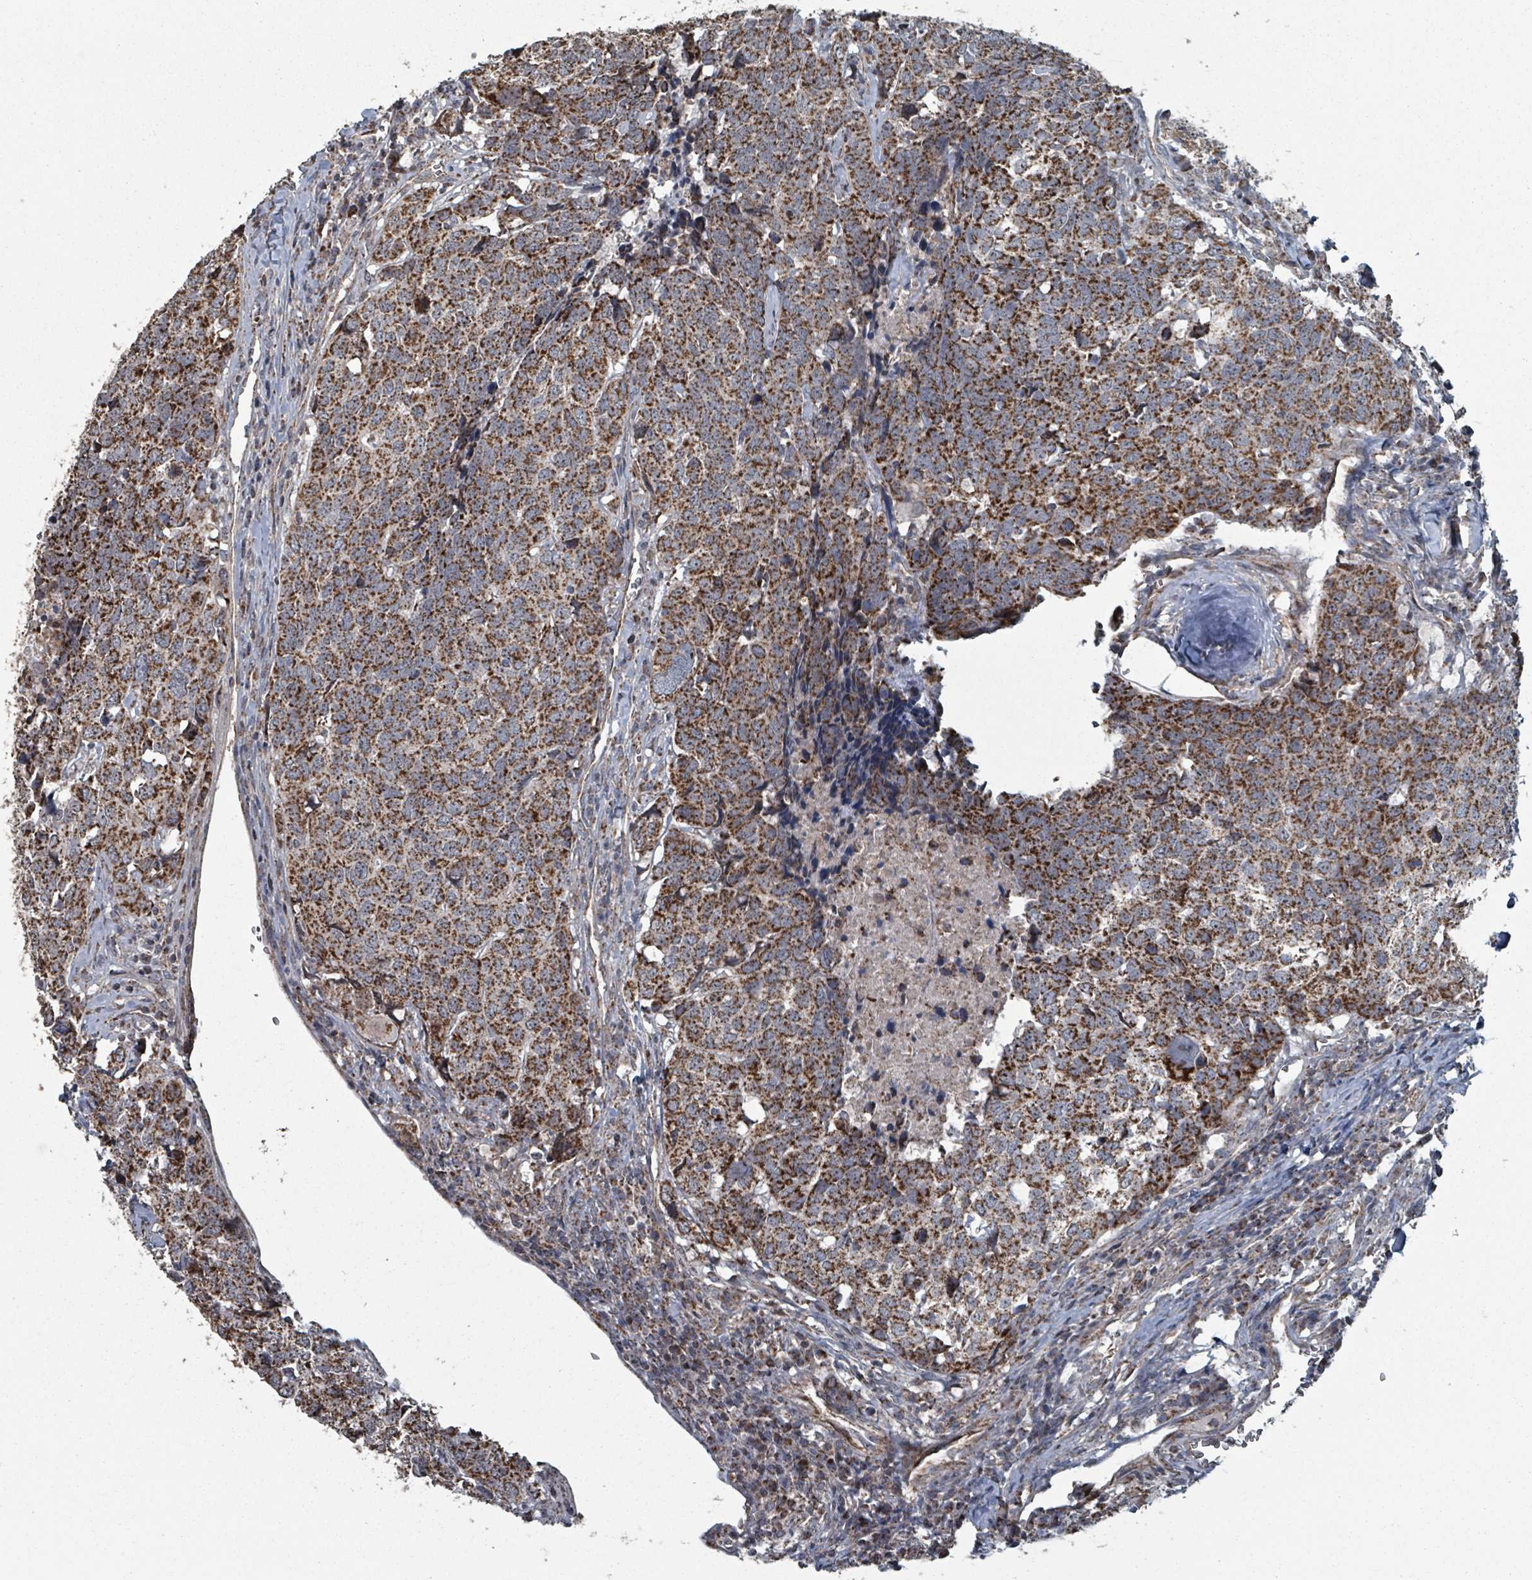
{"staining": {"intensity": "strong", "quantity": ">75%", "location": "cytoplasmic/membranous"}, "tissue": "head and neck cancer", "cell_type": "Tumor cells", "image_type": "cancer", "snomed": [{"axis": "morphology", "description": "Normal tissue, NOS"}, {"axis": "morphology", "description": "Squamous cell carcinoma, NOS"}, {"axis": "topography", "description": "Skeletal muscle"}, {"axis": "topography", "description": "Vascular tissue"}, {"axis": "topography", "description": "Peripheral nerve tissue"}, {"axis": "topography", "description": "Head-Neck"}], "caption": "There is high levels of strong cytoplasmic/membranous positivity in tumor cells of squamous cell carcinoma (head and neck), as demonstrated by immunohistochemical staining (brown color).", "gene": "MRPL4", "patient": {"sex": "male", "age": 66}}